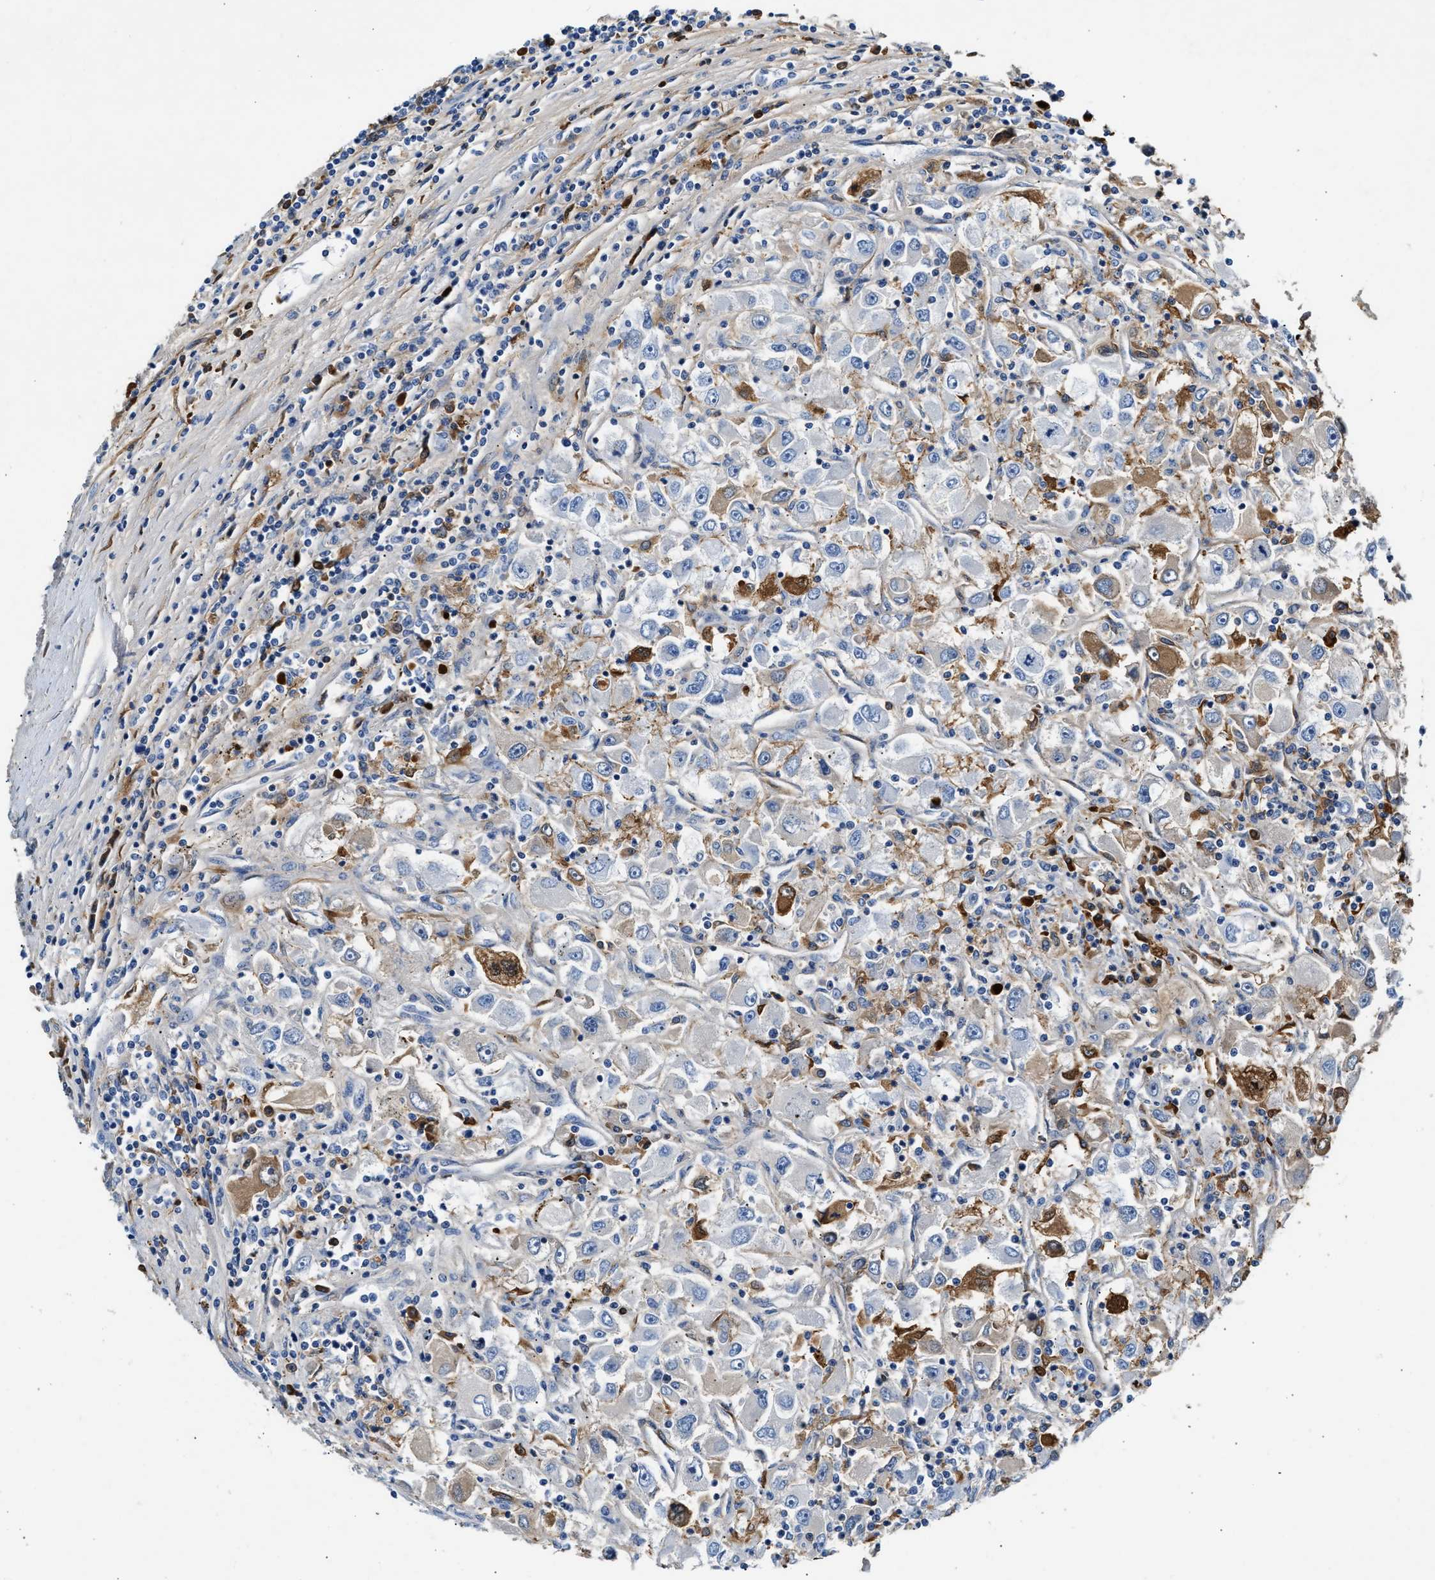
{"staining": {"intensity": "moderate", "quantity": "25%-75%", "location": "cytoplasmic/membranous"}, "tissue": "renal cancer", "cell_type": "Tumor cells", "image_type": "cancer", "snomed": [{"axis": "morphology", "description": "Adenocarcinoma, NOS"}, {"axis": "topography", "description": "Kidney"}], "caption": "Protein expression analysis of human renal cancer (adenocarcinoma) reveals moderate cytoplasmic/membranous staining in about 25%-75% of tumor cells. The staining is performed using DAB brown chromogen to label protein expression. The nuclei are counter-stained blue using hematoxylin.", "gene": "TUT7", "patient": {"sex": "female", "age": 52}}